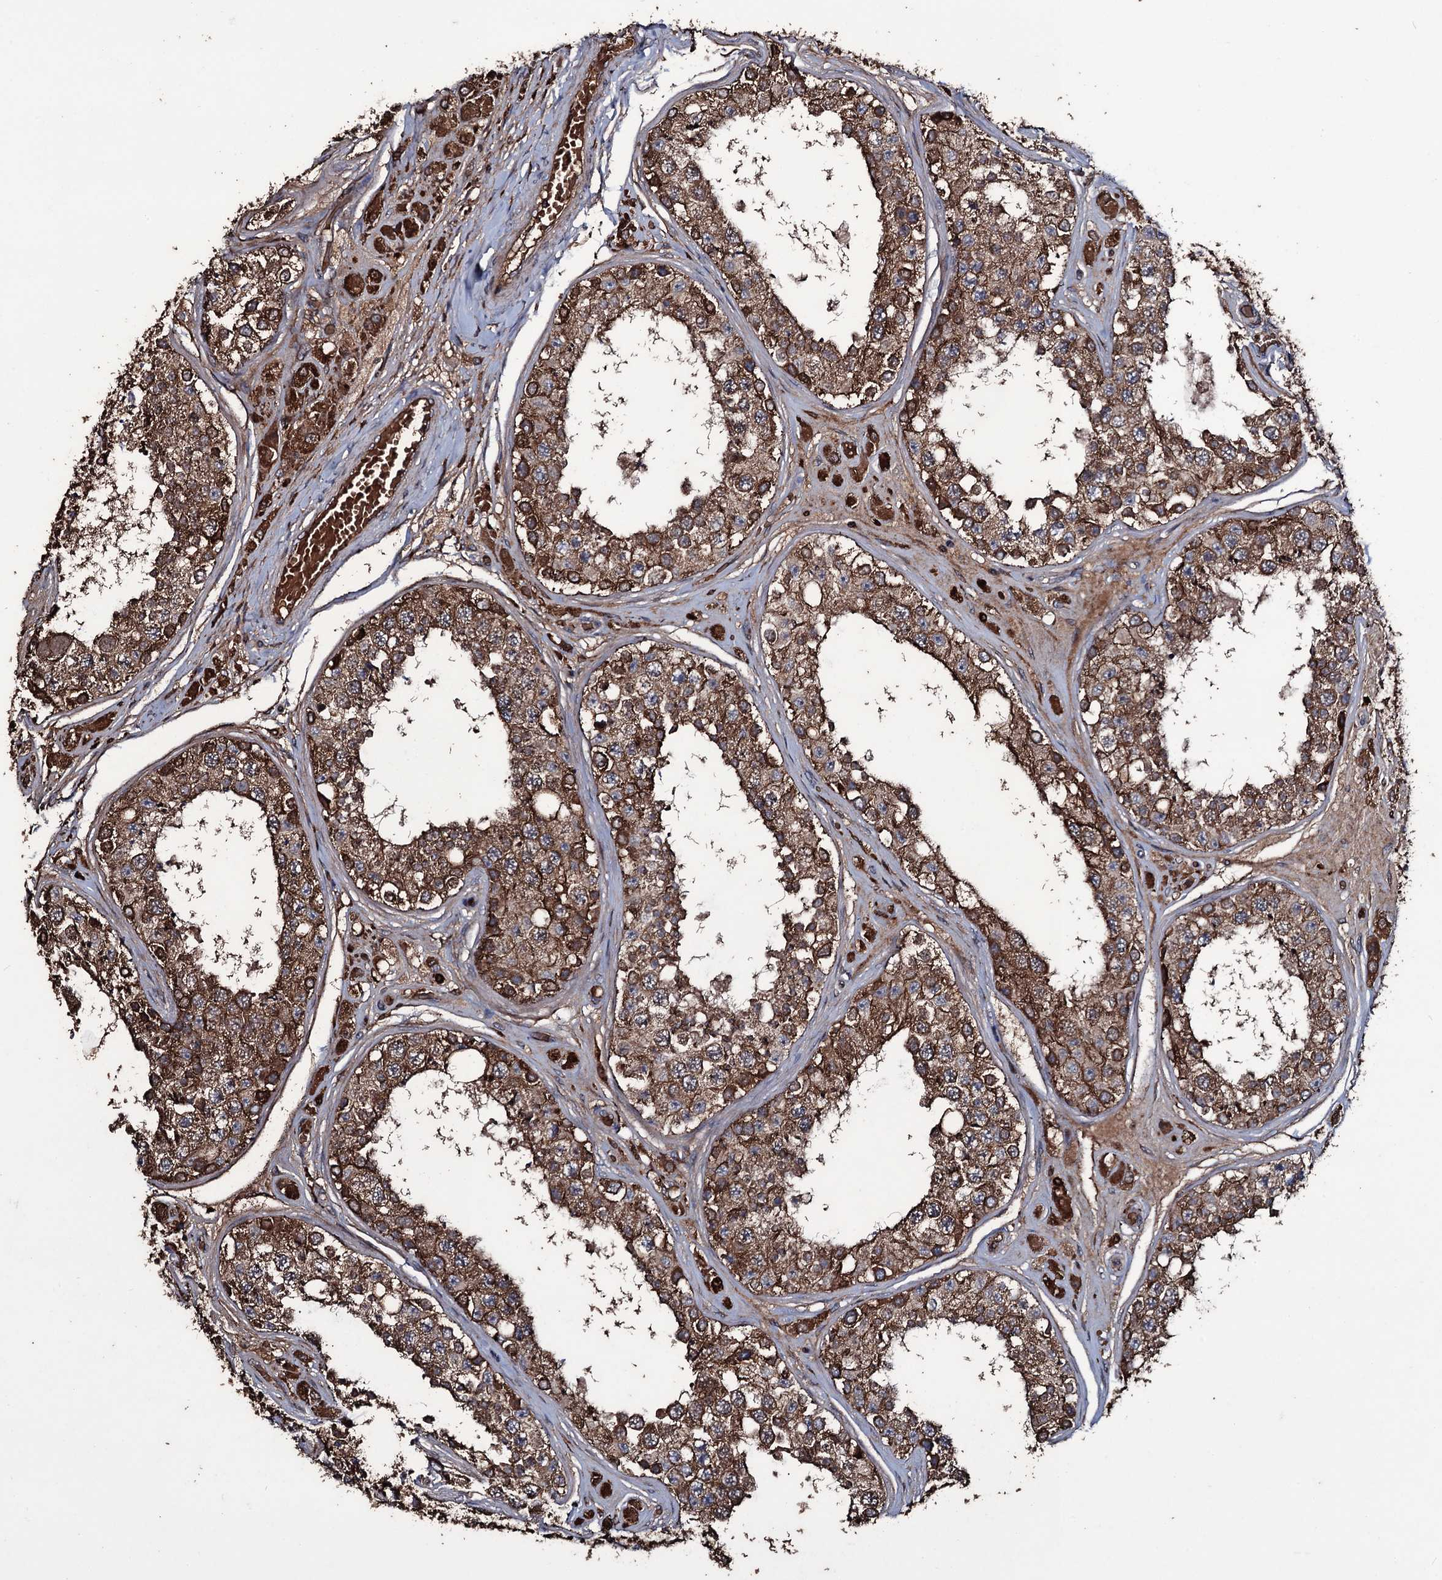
{"staining": {"intensity": "strong", "quantity": ">75%", "location": "cytoplasmic/membranous"}, "tissue": "testis", "cell_type": "Cells in seminiferous ducts", "image_type": "normal", "snomed": [{"axis": "morphology", "description": "Normal tissue, NOS"}, {"axis": "topography", "description": "Testis"}], "caption": "Immunohistochemistry (IHC) of normal human testis shows high levels of strong cytoplasmic/membranous positivity in approximately >75% of cells in seminiferous ducts.", "gene": "ZSWIM8", "patient": {"sex": "male", "age": 25}}